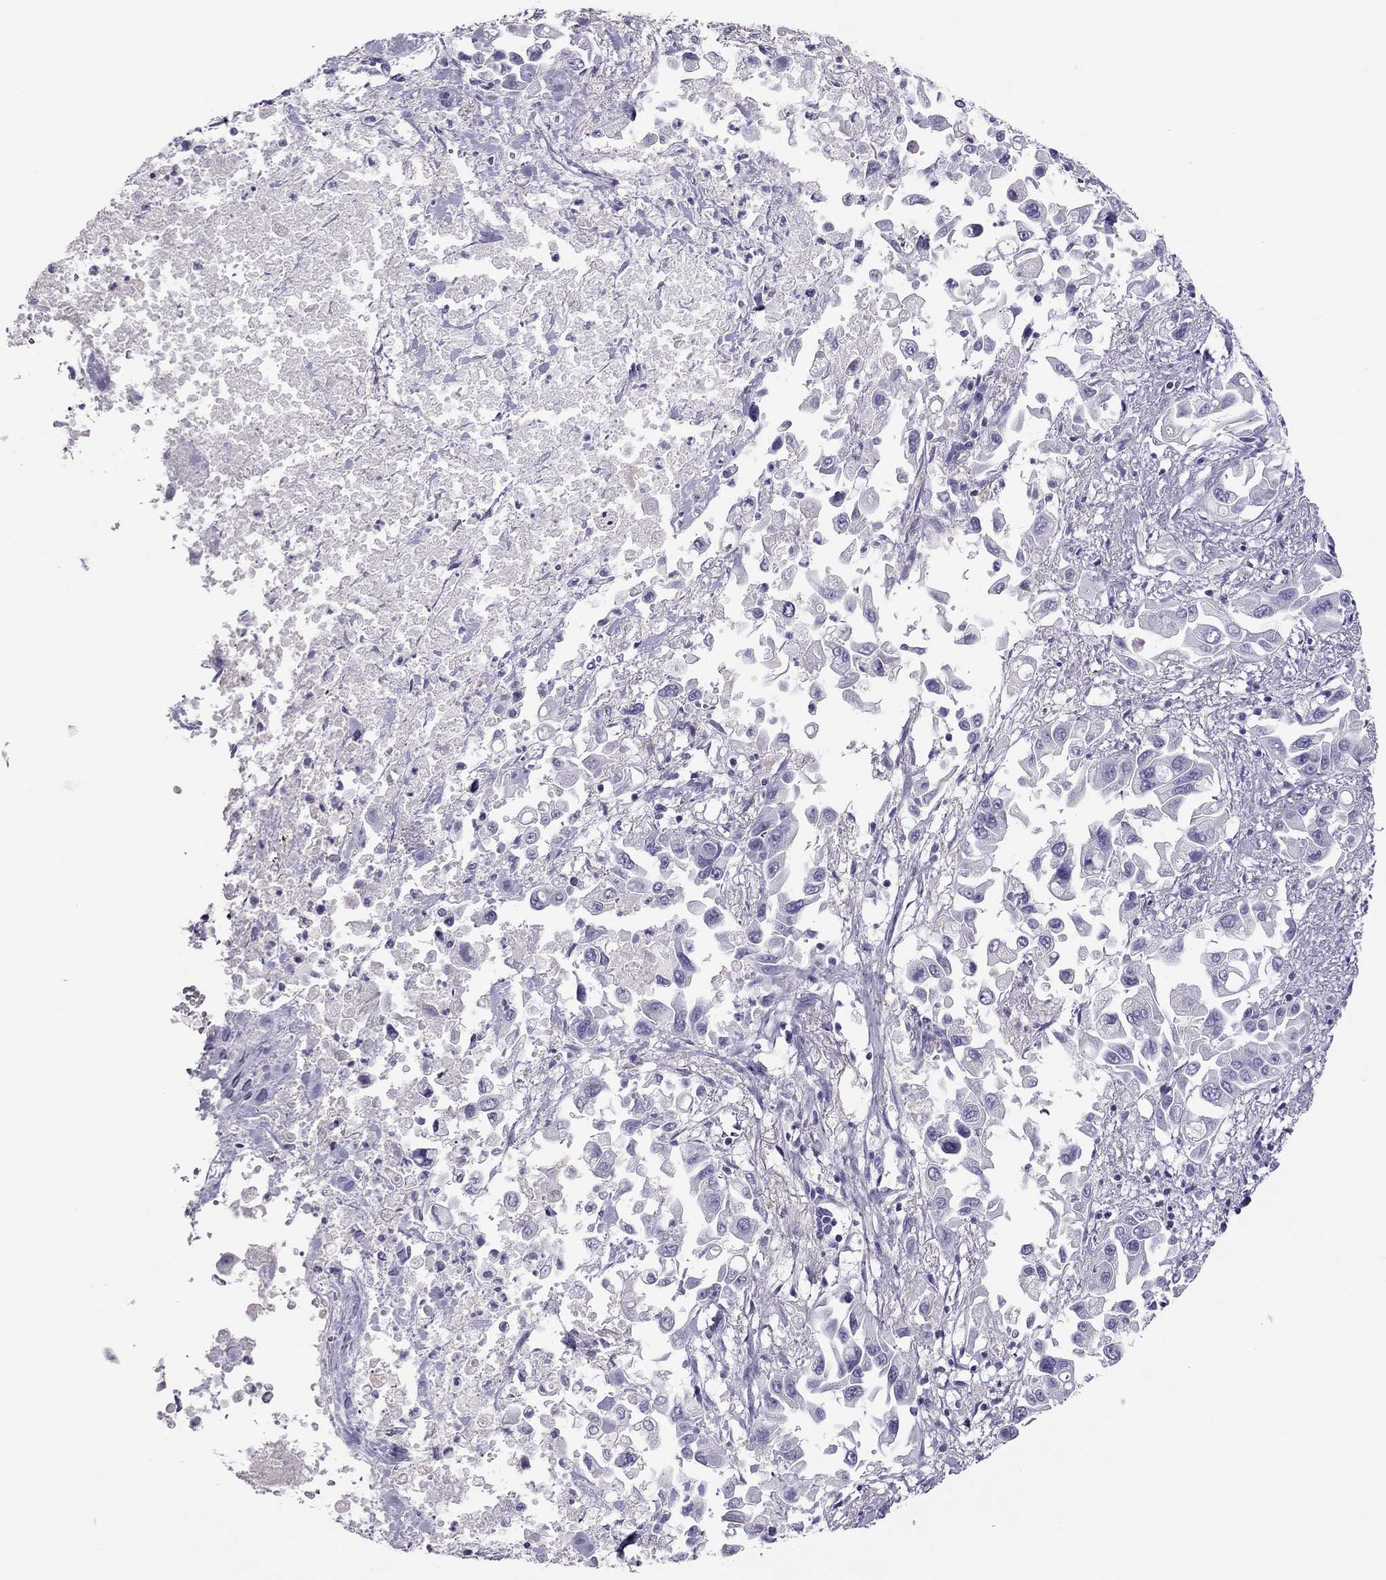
{"staining": {"intensity": "negative", "quantity": "none", "location": "none"}, "tissue": "pancreatic cancer", "cell_type": "Tumor cells", "image_type": "cancer", "snomed": [{"axis": "morphology", "description": "Adenocarcinoma, NOS"}, {"axis": "topography", "description": "Pancreas"}], "caption": "This is an IHC photomicrograph of pancreatic cancer (adenocarcinoma). There is no expression in tumor cells.", "gene": "TEX14", "patient": {"sex": "female", "age": 83}}